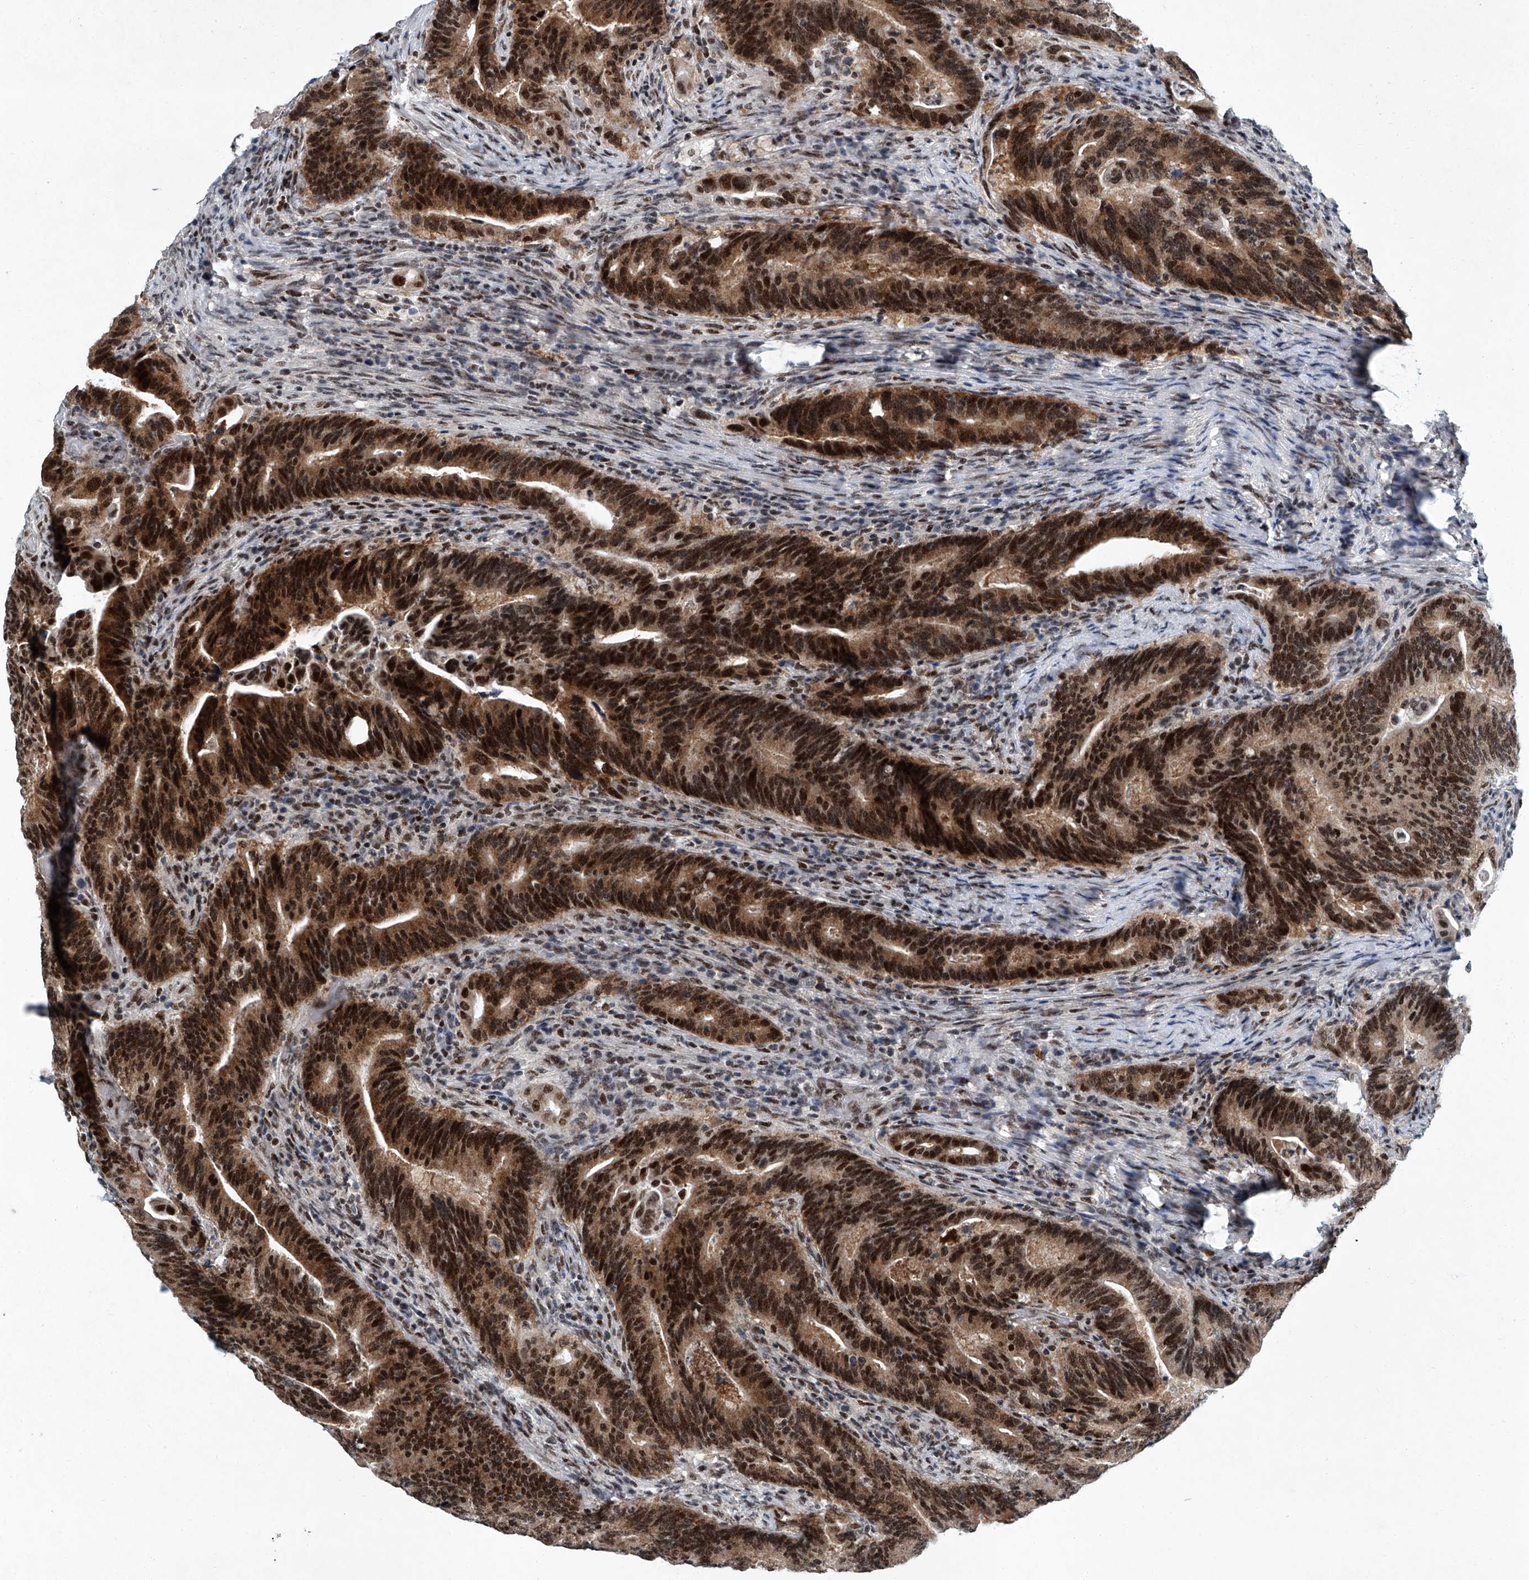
{"staining": {"intensity": "strong", "quantity": ">75%", "location": "nuclear"}, "tissue": "colorectal cancer", "cell_type": "Tumor cells", "image_type": "cancer", "snomed": [{"axis": "morphology", "description": "Adenocarcinoma, NOS"}, {"axis": "topography", "description": "Colon"}], "caption": "Human colorectal cancer stained with a brown dye exhibits strong nuclear positive expression in approximately >75% of tumor cells.", "gene": "TFDP1", "patient": {"sex": "female", "age": 66}}